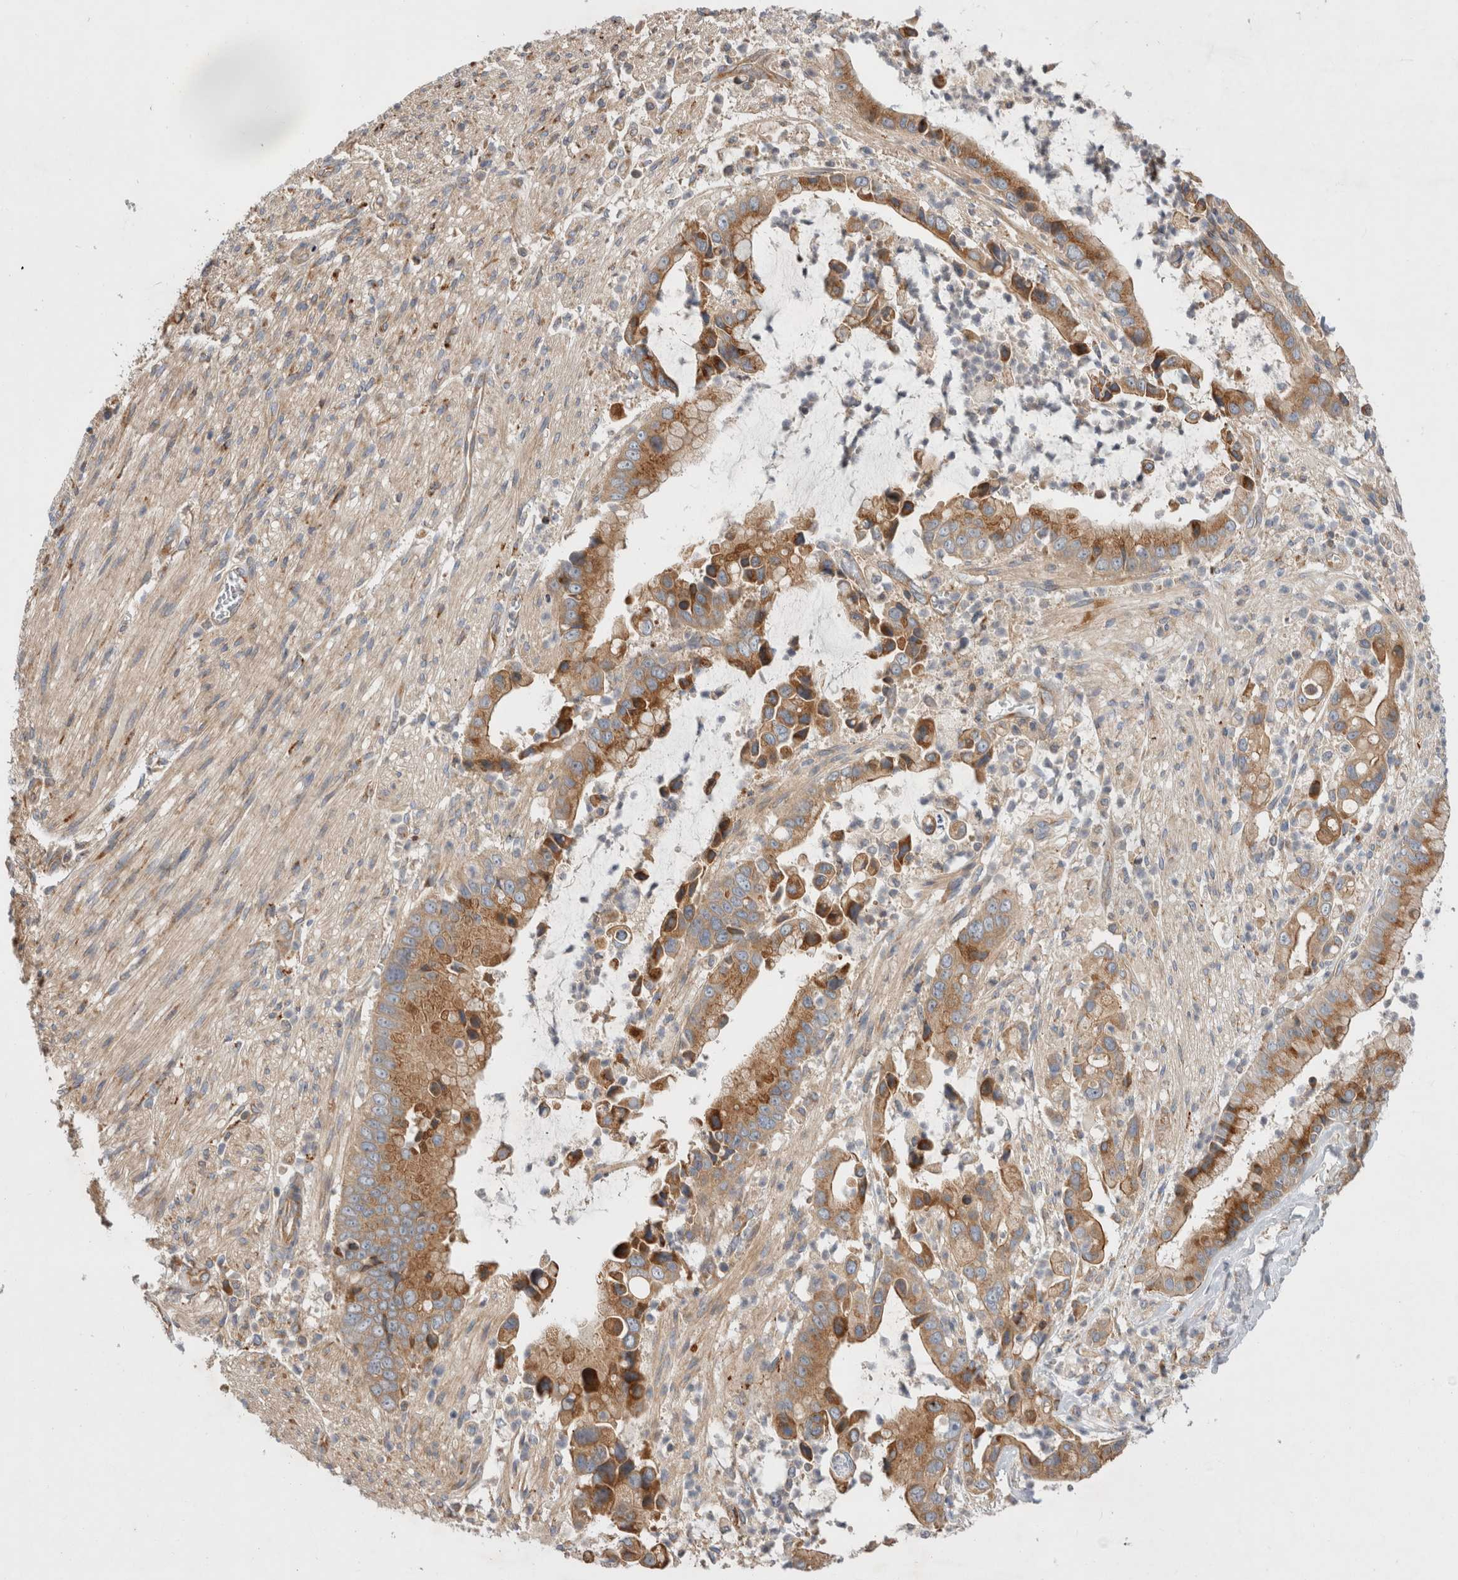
{"staining": {"intensity": "moderate", "quantity": "25%-75%", "location": "cytoplasmic/membranous"}, "tissue": "liver cancer", "cell_type": "Tumor cells", "image_type": "cancer", "snomed": [{"axis": "morphology", "description": "Cholangiocarcinoma"}, {"axis": "topography", "description": "Liver"}], "caption": "High-power microscopy captured an immunohistochemistry (IHC) micrograph of liver cancer (cholangiocarcinoma), revealing moderate cytoplasmic/membranous positivity in about 25%-75% of tumor cells.", "gene": "PDCD10", "patient": {"sex": "female", "age": 54}}